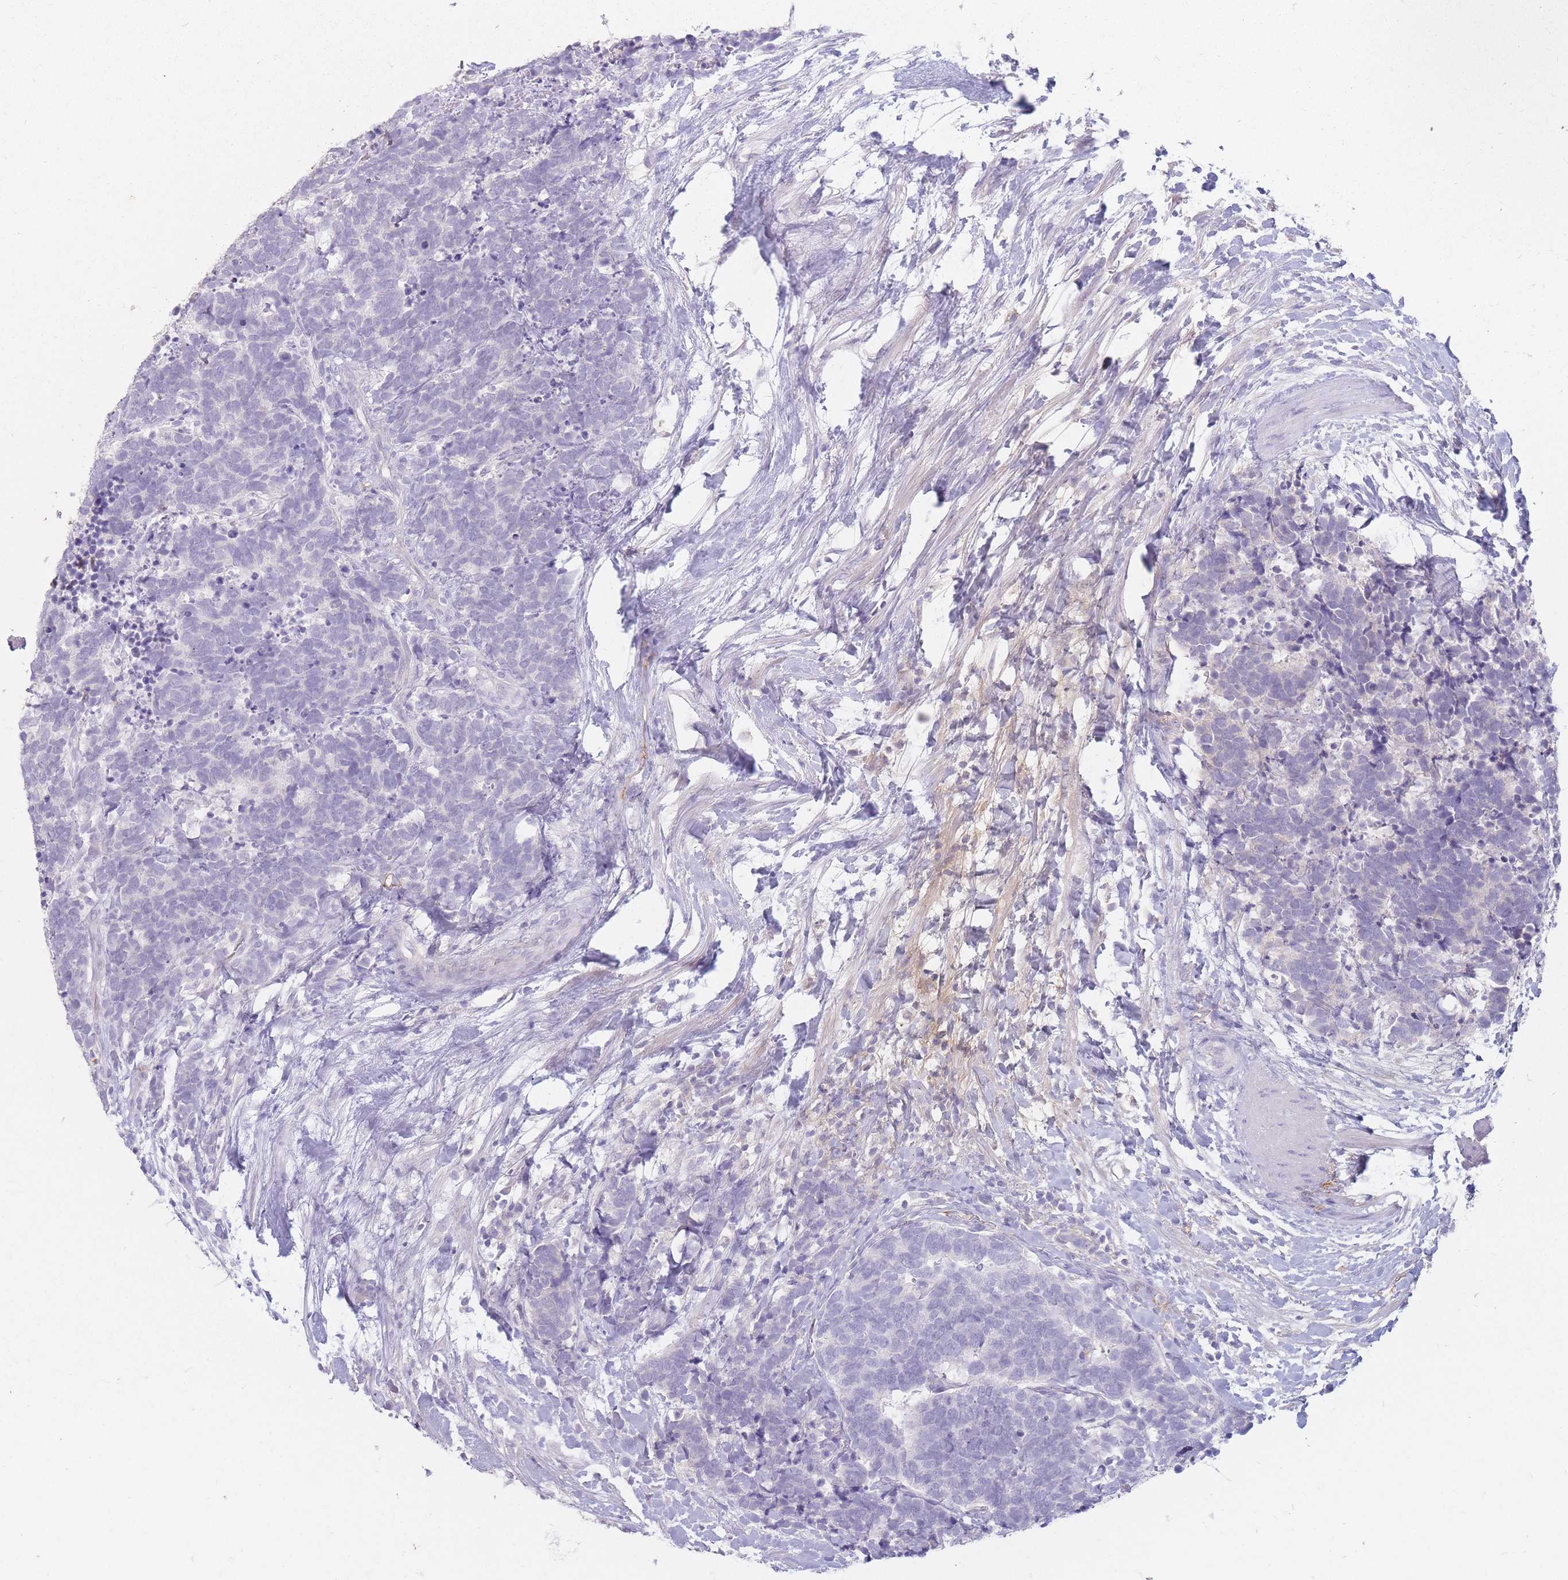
{"staining": {"intensity": "negative", "quantity": "none", "location": "none"}, "tissue": "carcinoid", "cell_type": "Tumor cells", "image_type": "cancer", "snomed": [{"axis": "morphology", "description": "Carcinoma, NOS"}, {"axis": "morphology", "description": "Carcinoid, malignant, NOS"}, {"axis": "topography", "description": "Prostate"}], "caption": "An image of malignant carcinoid stained for a protein displays no brown staining in tumor cells.", "gene": "PRG4", "patient": {"sex": "male", "age": 57}}